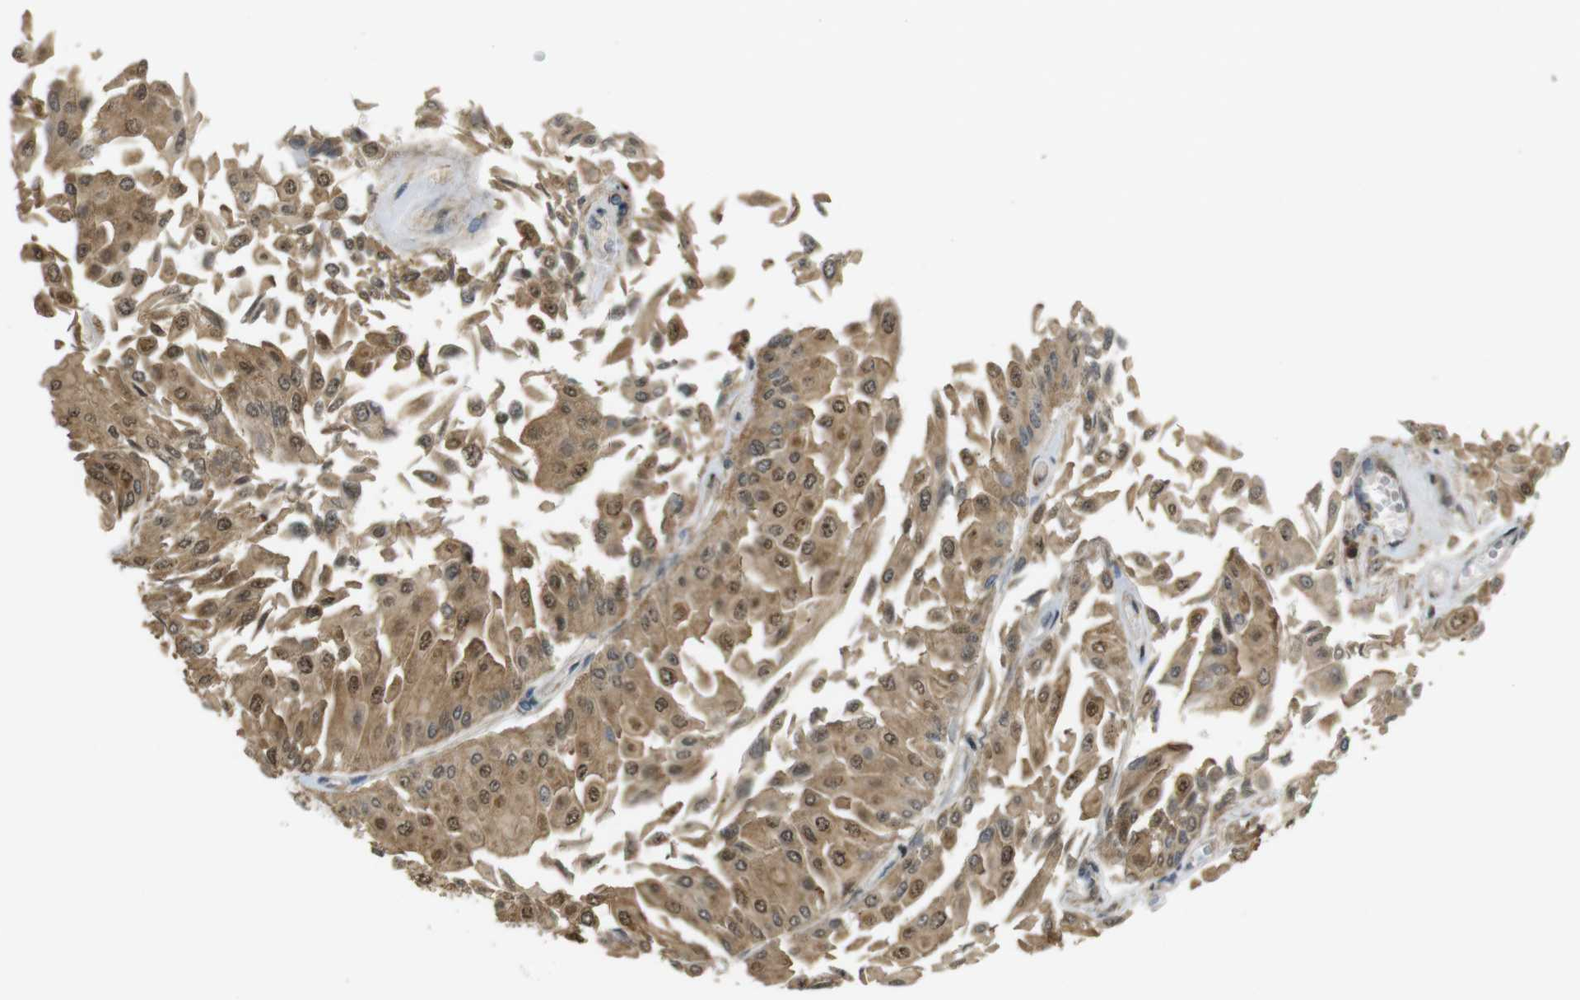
{"staining": {"intensity": "moderate", "quantity": ">75%", "location": "cytoplasmic/membranous,nuclear"}, "tissue": "urothelial cancer", "cell_type": "Tumor cells", "image_type": "cancer", "snomed": [{"axis": "morphology", "description": "Urothelial carcinoma, Low grade"}, {"axis": "topography", "description": "Urinary bladder"}], "caption": "Low-grade urothelial carcinoma stained with DAB (3,3'-diaminobenzidine) immunohistochemistry displays medium levels of moderate cytoplasmic/membranous and nuclear positivity in about >75% of tumor cells.", "gene": "TMX3", "patient": {"sex": "male", "age": 67}}